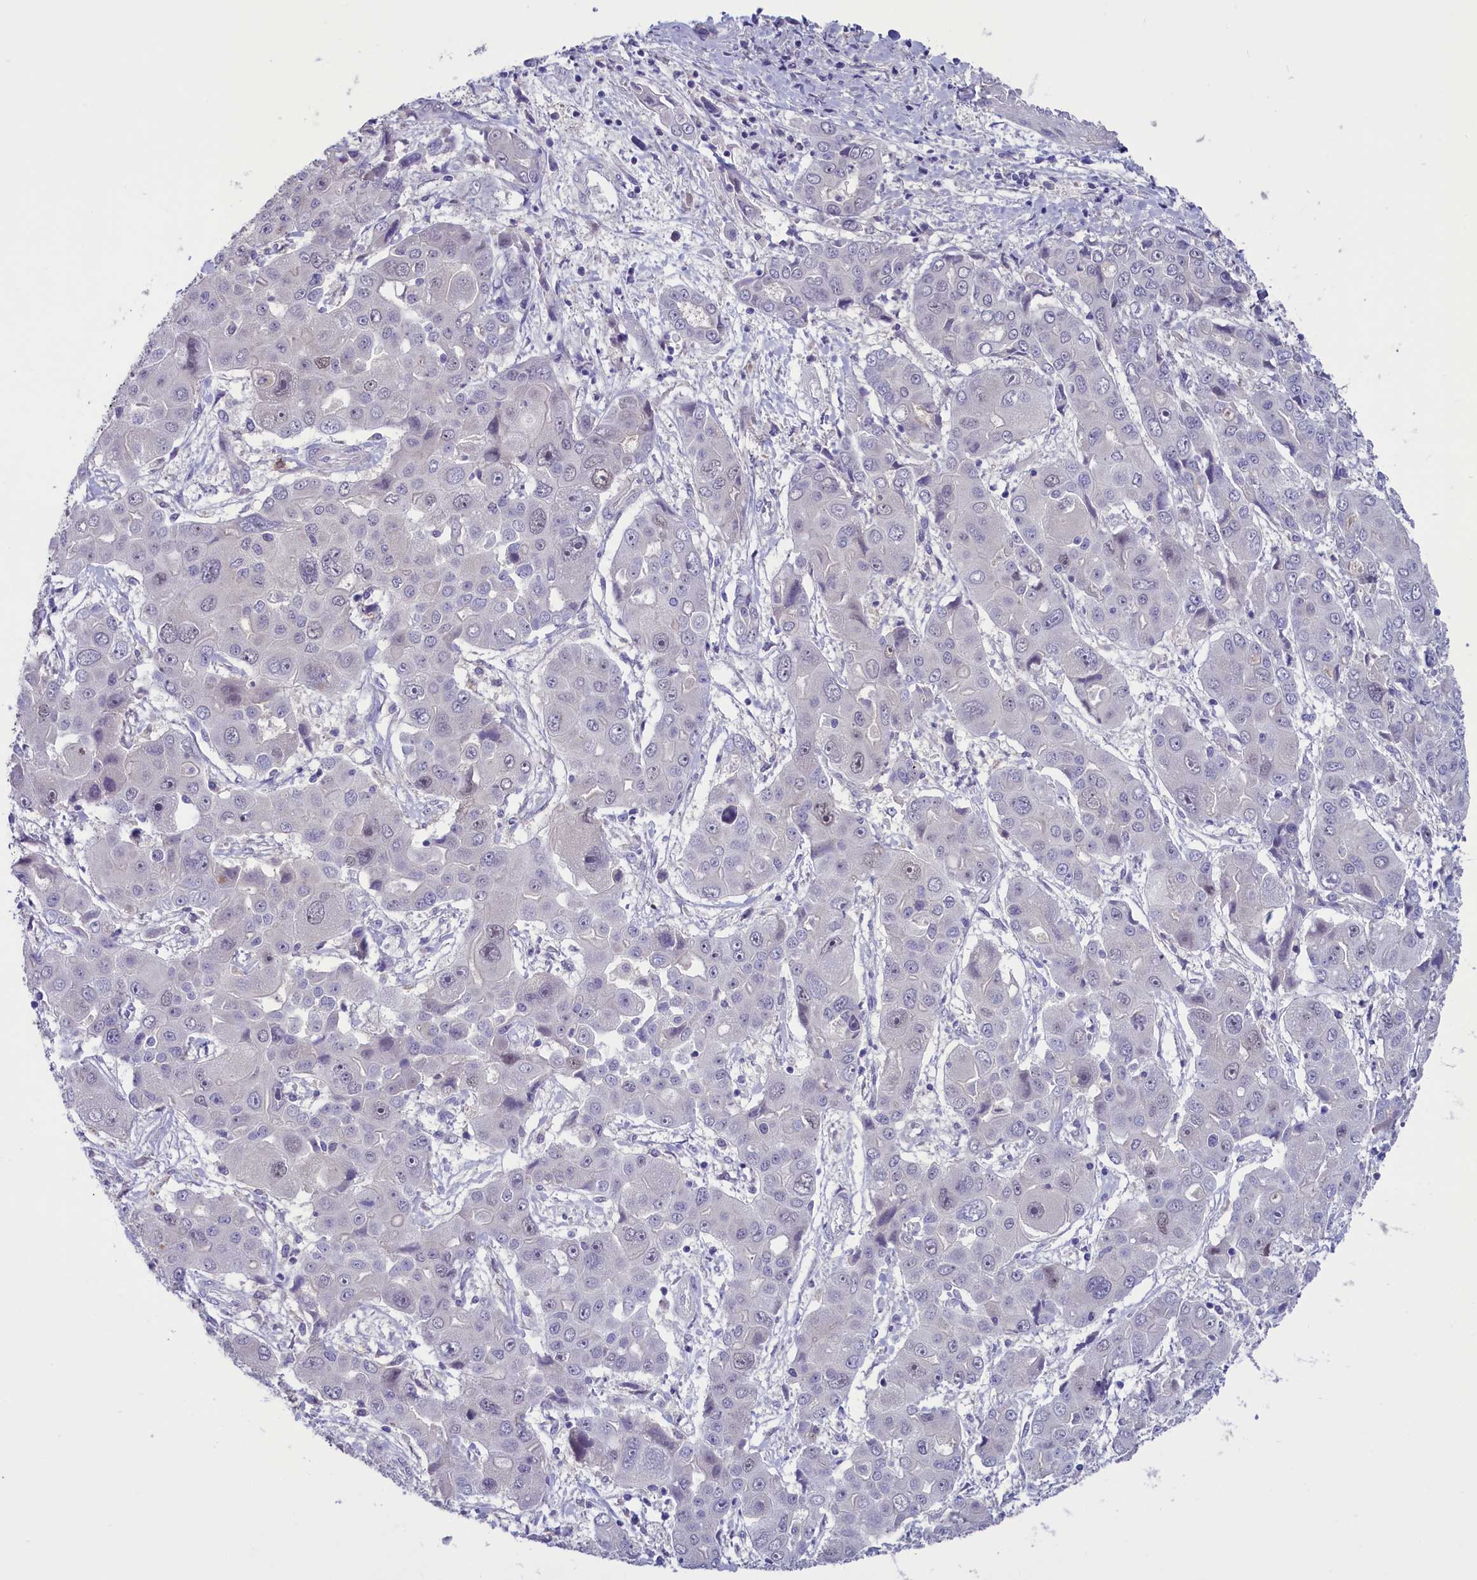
{"staining": {"intensity": "negative", "quantity": "none", "location": "none"}, "tissue": "liver cancer", "cell_type": "Tumor cells", "image_type": "cancer", "snomed": [{"axis": "morphology", "description": "Cholangiocarcinoma"}, {"axis": "topography", "description": "Liver"}], "caption": "Histopathology image shows no significant protein staining in tumor cells of liver cholangiocarcinoma.", "gene": "ENPP6", "patient": {"sex": "male", "age": 67}}